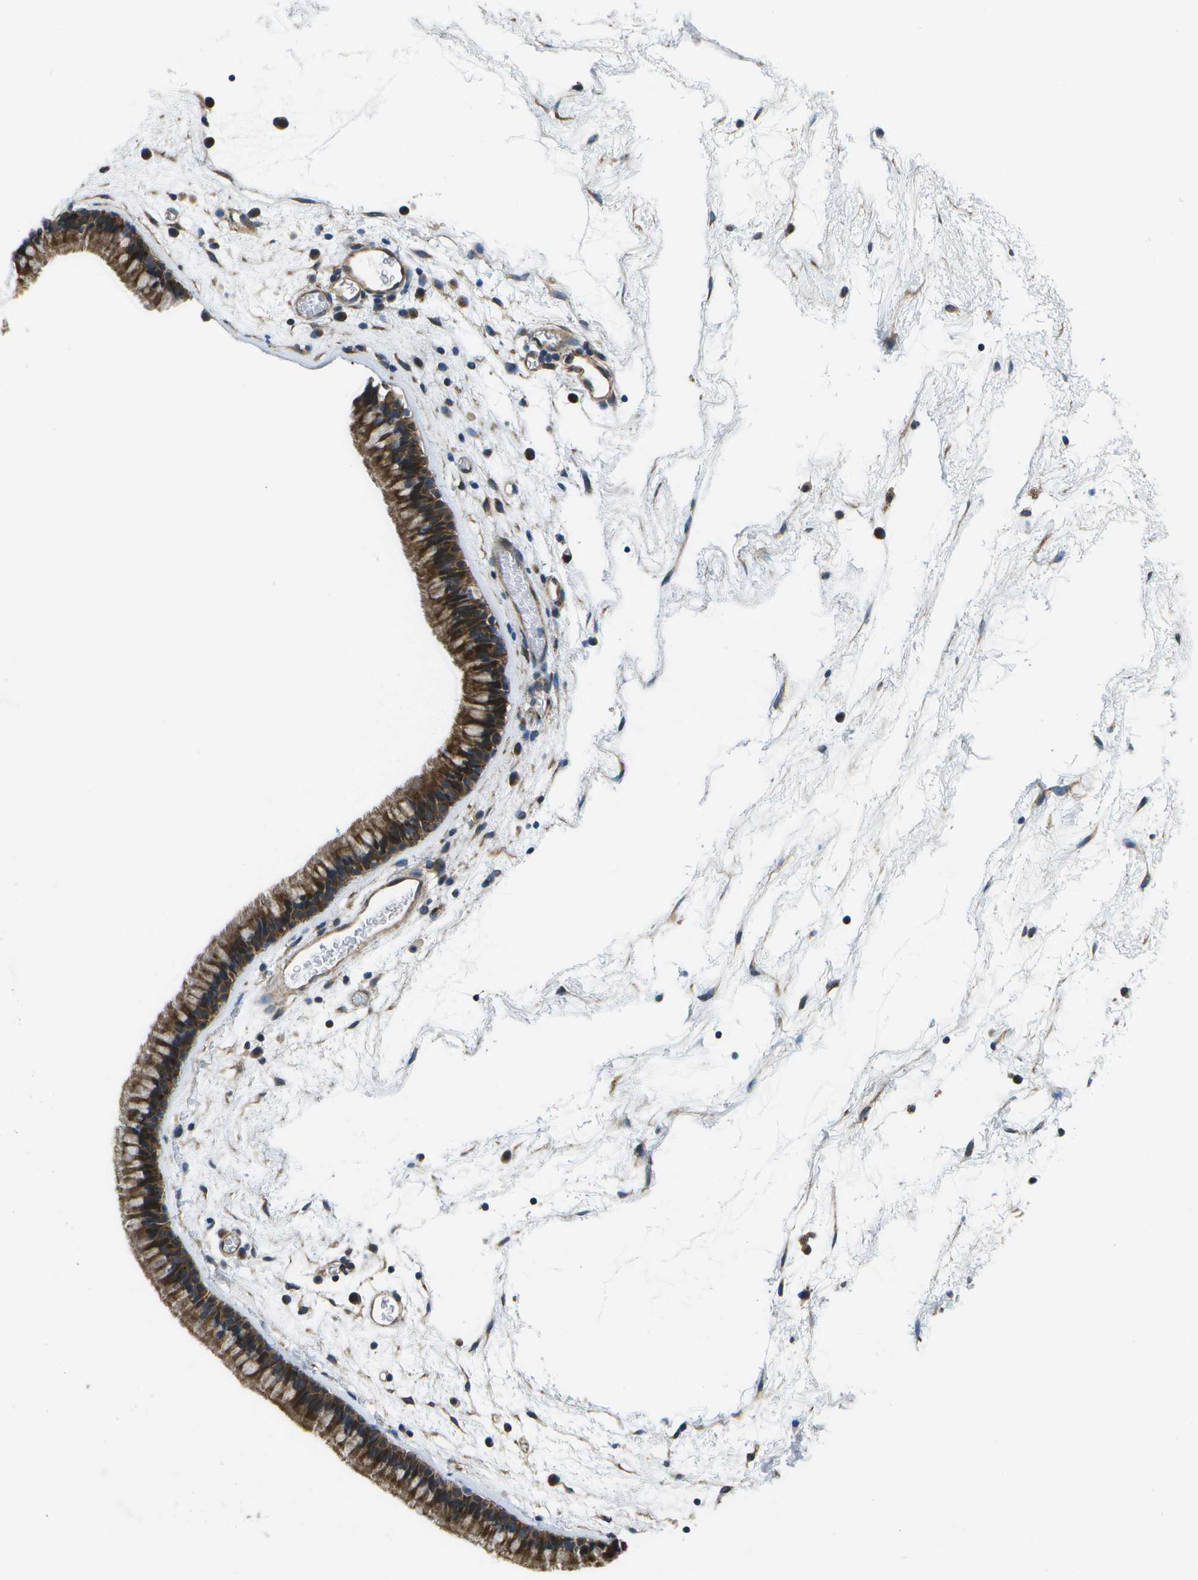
{"staining": {"intensity": "strong", "quantity": ">75%", "location": "cytoplasmic/membranous"}, "tissue": "nasopharynx", "cell_type": "Respiratory epithelial cells", "image_type": "normal", "snomed": [{"axis": "morphology", "description": "Normal tissue, NOS"}, {"axis": "morphology", "description": "Inflammation, NOS"}, {"axis": "topography", "description": "Nasopharynx"}], "caption": "Brown immunohistochemical staining in benign human nasopharynx exhibits strong cytoplasmic/membranous expression in approximately >75% of respiratory epithelial cells. The protein is stained brown, and the nuclei are stained in blue (DAB (3,3'-diaminobenzidine) IHC with brightfield microscopy, high magnification).", "gene": "MVK", "patient": {"sex": "male", "age": 48}}